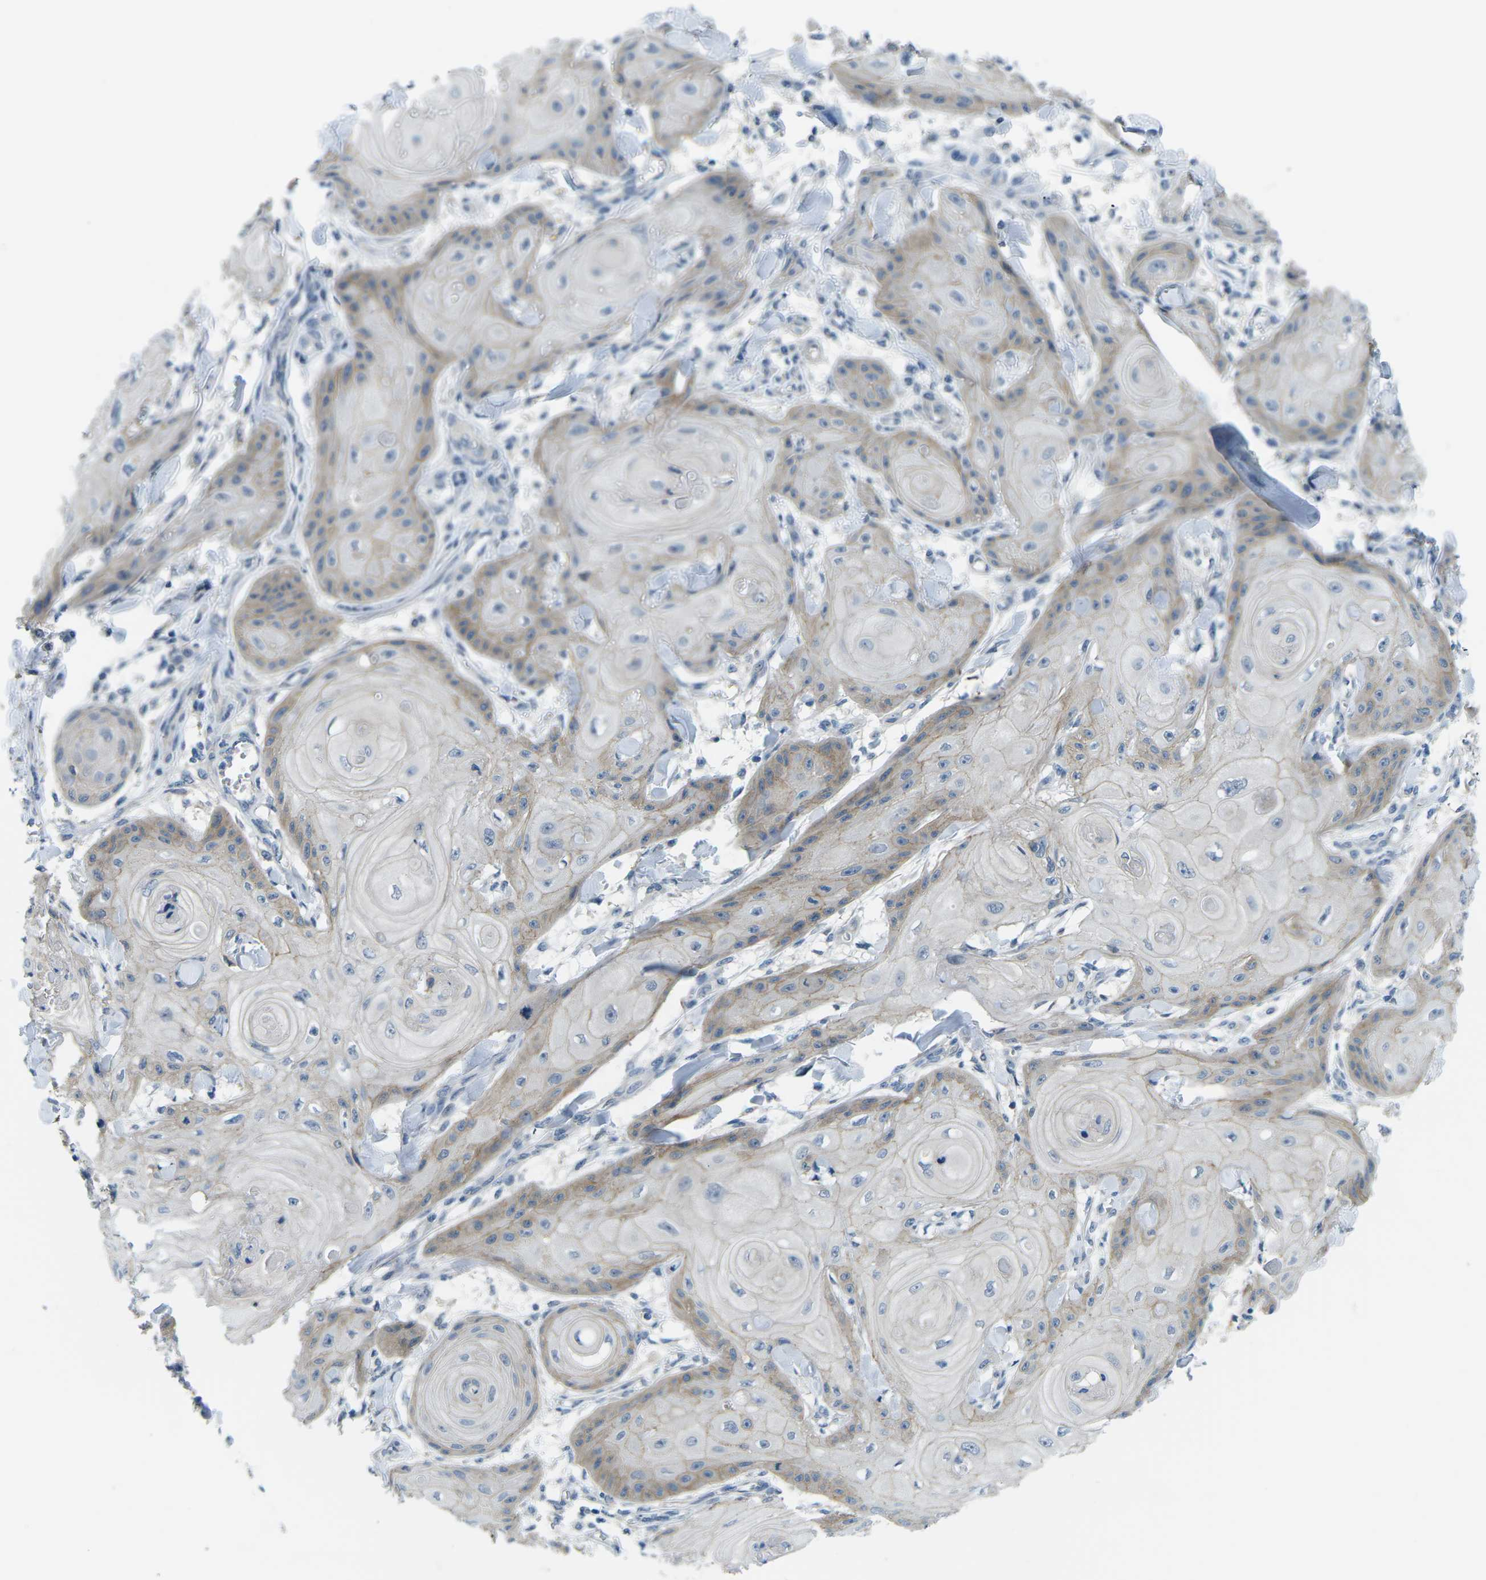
{"staining": {"intensity": "weak", "quantity": "25%-75%", "location": "cytoplasmic/membranous"}, "tissue": "skin cancer", "cell_type": "Tumor cells", "image_type": "cancer", "snomed": [{"axis": "morphology", "description": "Squamous cell carcinoma, NOS"}, {"axis": "topography", "description": "Skin"}], "caption": "Human skin squamous cell carcinoma stained with a brown dye exhibits weak cytoplasmic/membranous positive positivity in about 25%-75% of tumor cells.", "gene": "CTNND1", "patient": {"sex": "male", "age": 74}}